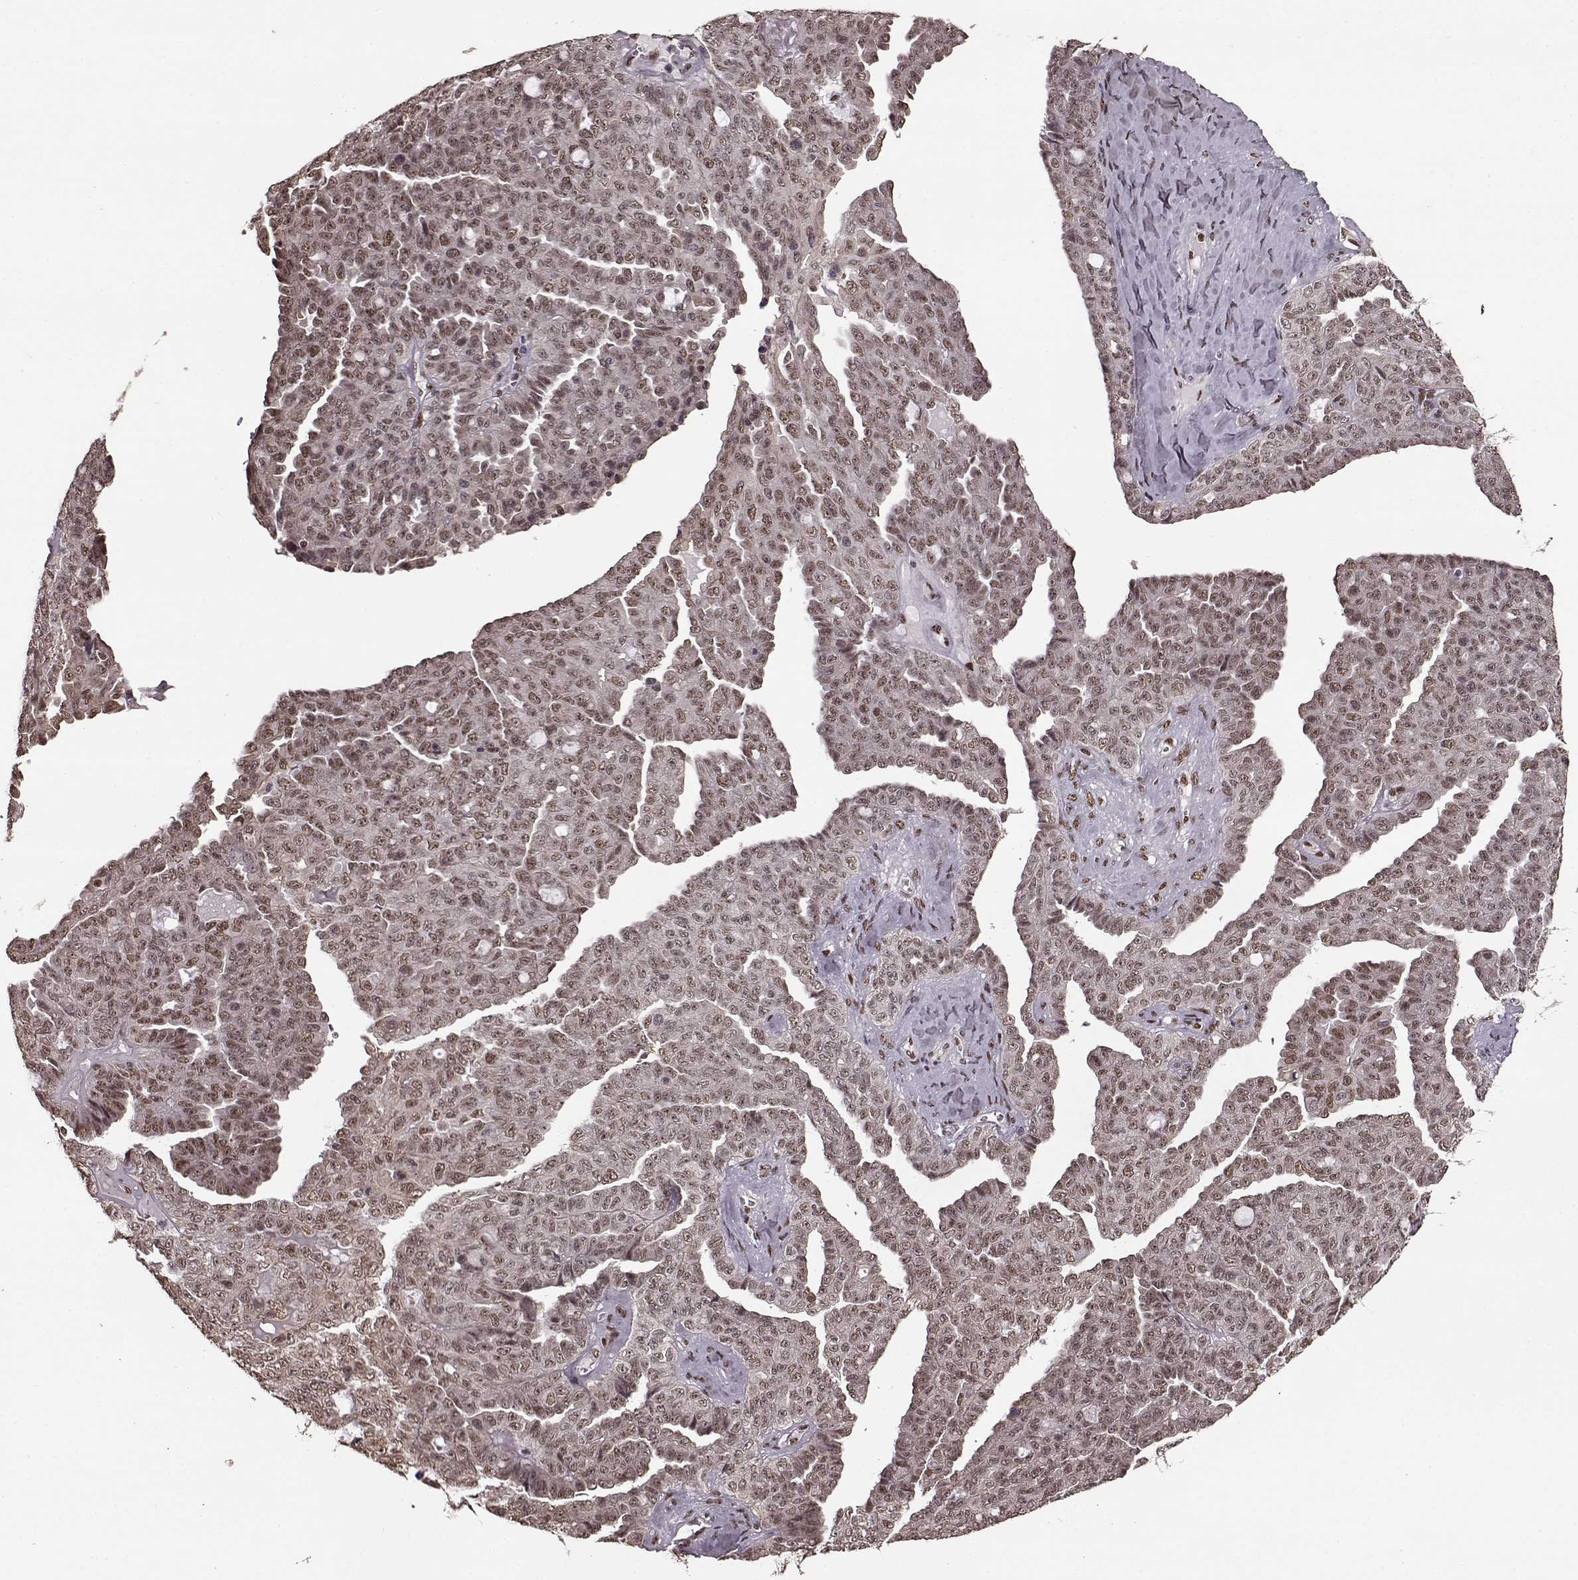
{"staining": {"intensity": "weak", "quantity": ">75%", "location": "nuclear"}, "tissue": "ovarian cancer", "cell_type": "Tumor cells", "image_type": "cancer", "snomed": [{"axis": "morphology", "description": "Cystadenocarcinoma, serous, NOS"}, {"axis": "topography", "description": "Ovary"}], "caption": "Immunohistochemical staining of human ovarian cancer (serous cystadenocarcinoma) exhibits low levels of weak nuclear positivity in about >75% of tumor cells.", "gene": "FTO", "patient": {"sex": "female", "age": 71}}